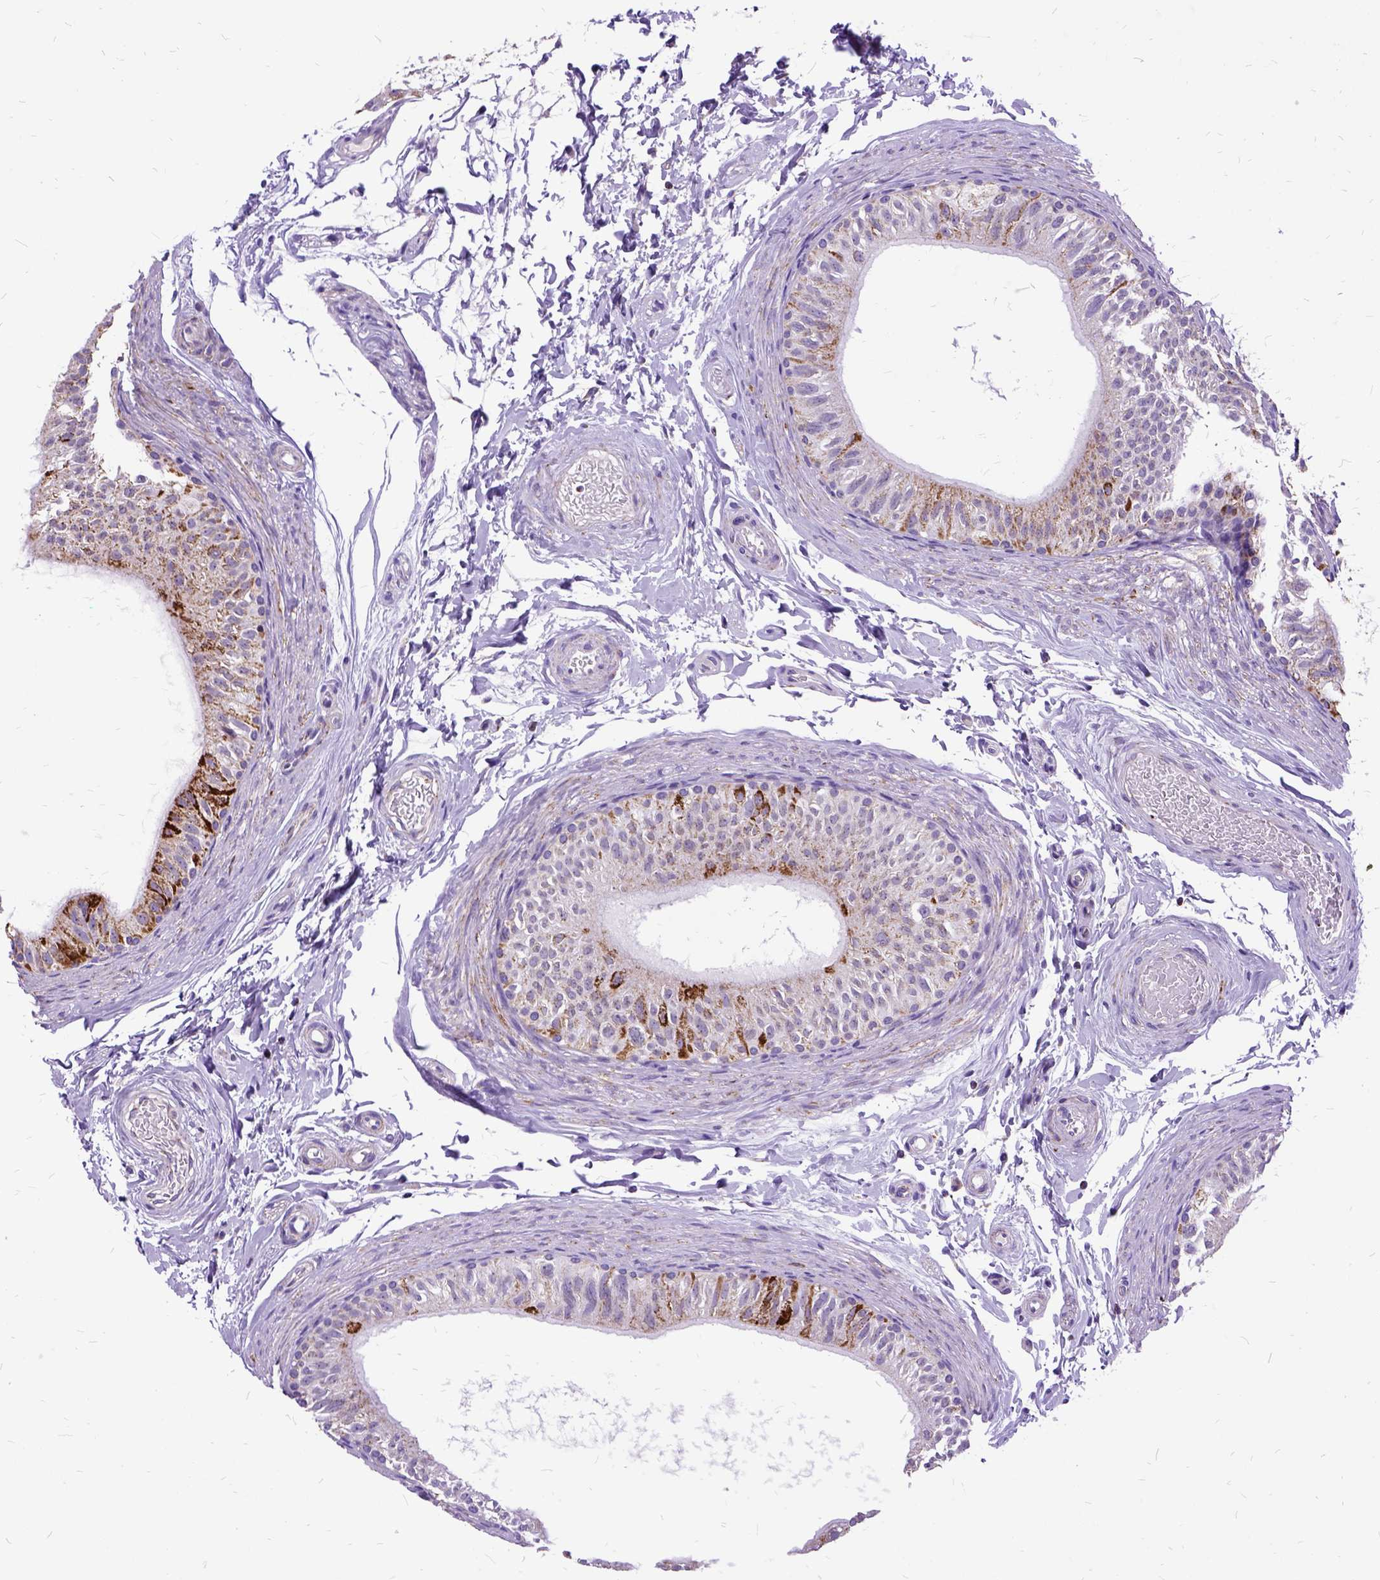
{"staining": {"intensity": "strong", "quantity": "<25%", "location": "cytoplasmic/membranous"}, "tissue": "epididymis", "cell_type": "Glandular cells", "image_type": "normal", "snomed": [{"axis": "morphology", "description": "Normal tissue, NOS"}, {"axis": "topography", "description": "Epididymis"}], "caption": "High-magnification brightfield microscopy of benign epididymis stained with DAB (brown) and counterstained with hematoxylin (blue). glandular cells exhibit strong cytoplasmic/membranous expression is identified in about<25% of cells.", "gene": "OXCT1", "patient": {"sex": "male", "age": 36}}